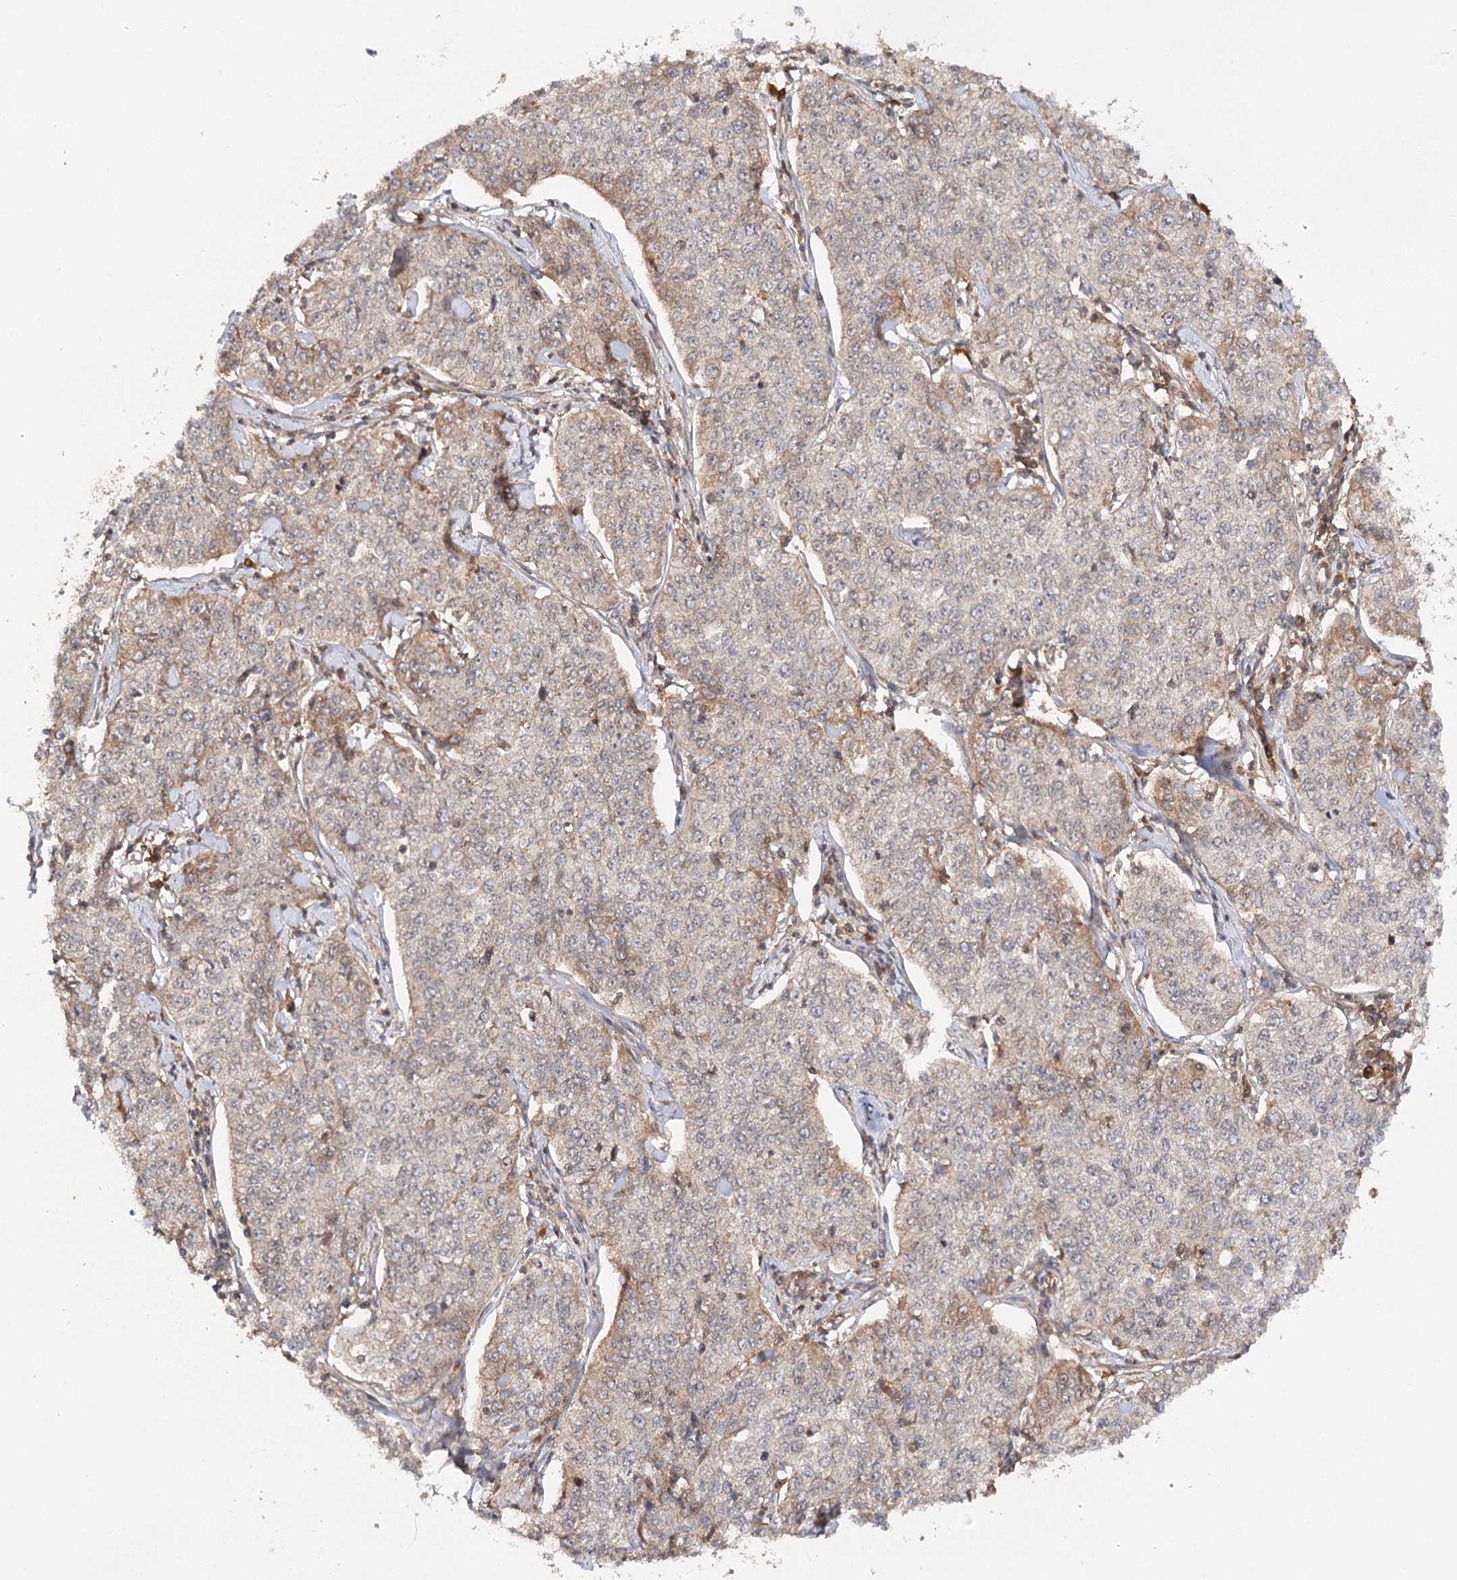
{"staining": {"intensity": "weak", "quantity": "<25%", "location": "cytoplasmic/membranous"}, "tissue": "cervical cancer", "cell_type": "Tumor cells", "image_type": "cancer", "snomed": [{"axis": "morphology", "description": "Squamous cell carcinoma, NOS"}, {"axis": "topography", "description": "Cervix"}], "caption": "Image shows no protein staining in tumor cells of cervical cancer tissue. (DAB immunohistochemistry visualized using brightfield microscopy, high magnification).", "gene": "BCR", "patient": {"sex": "female", "age": 35}}